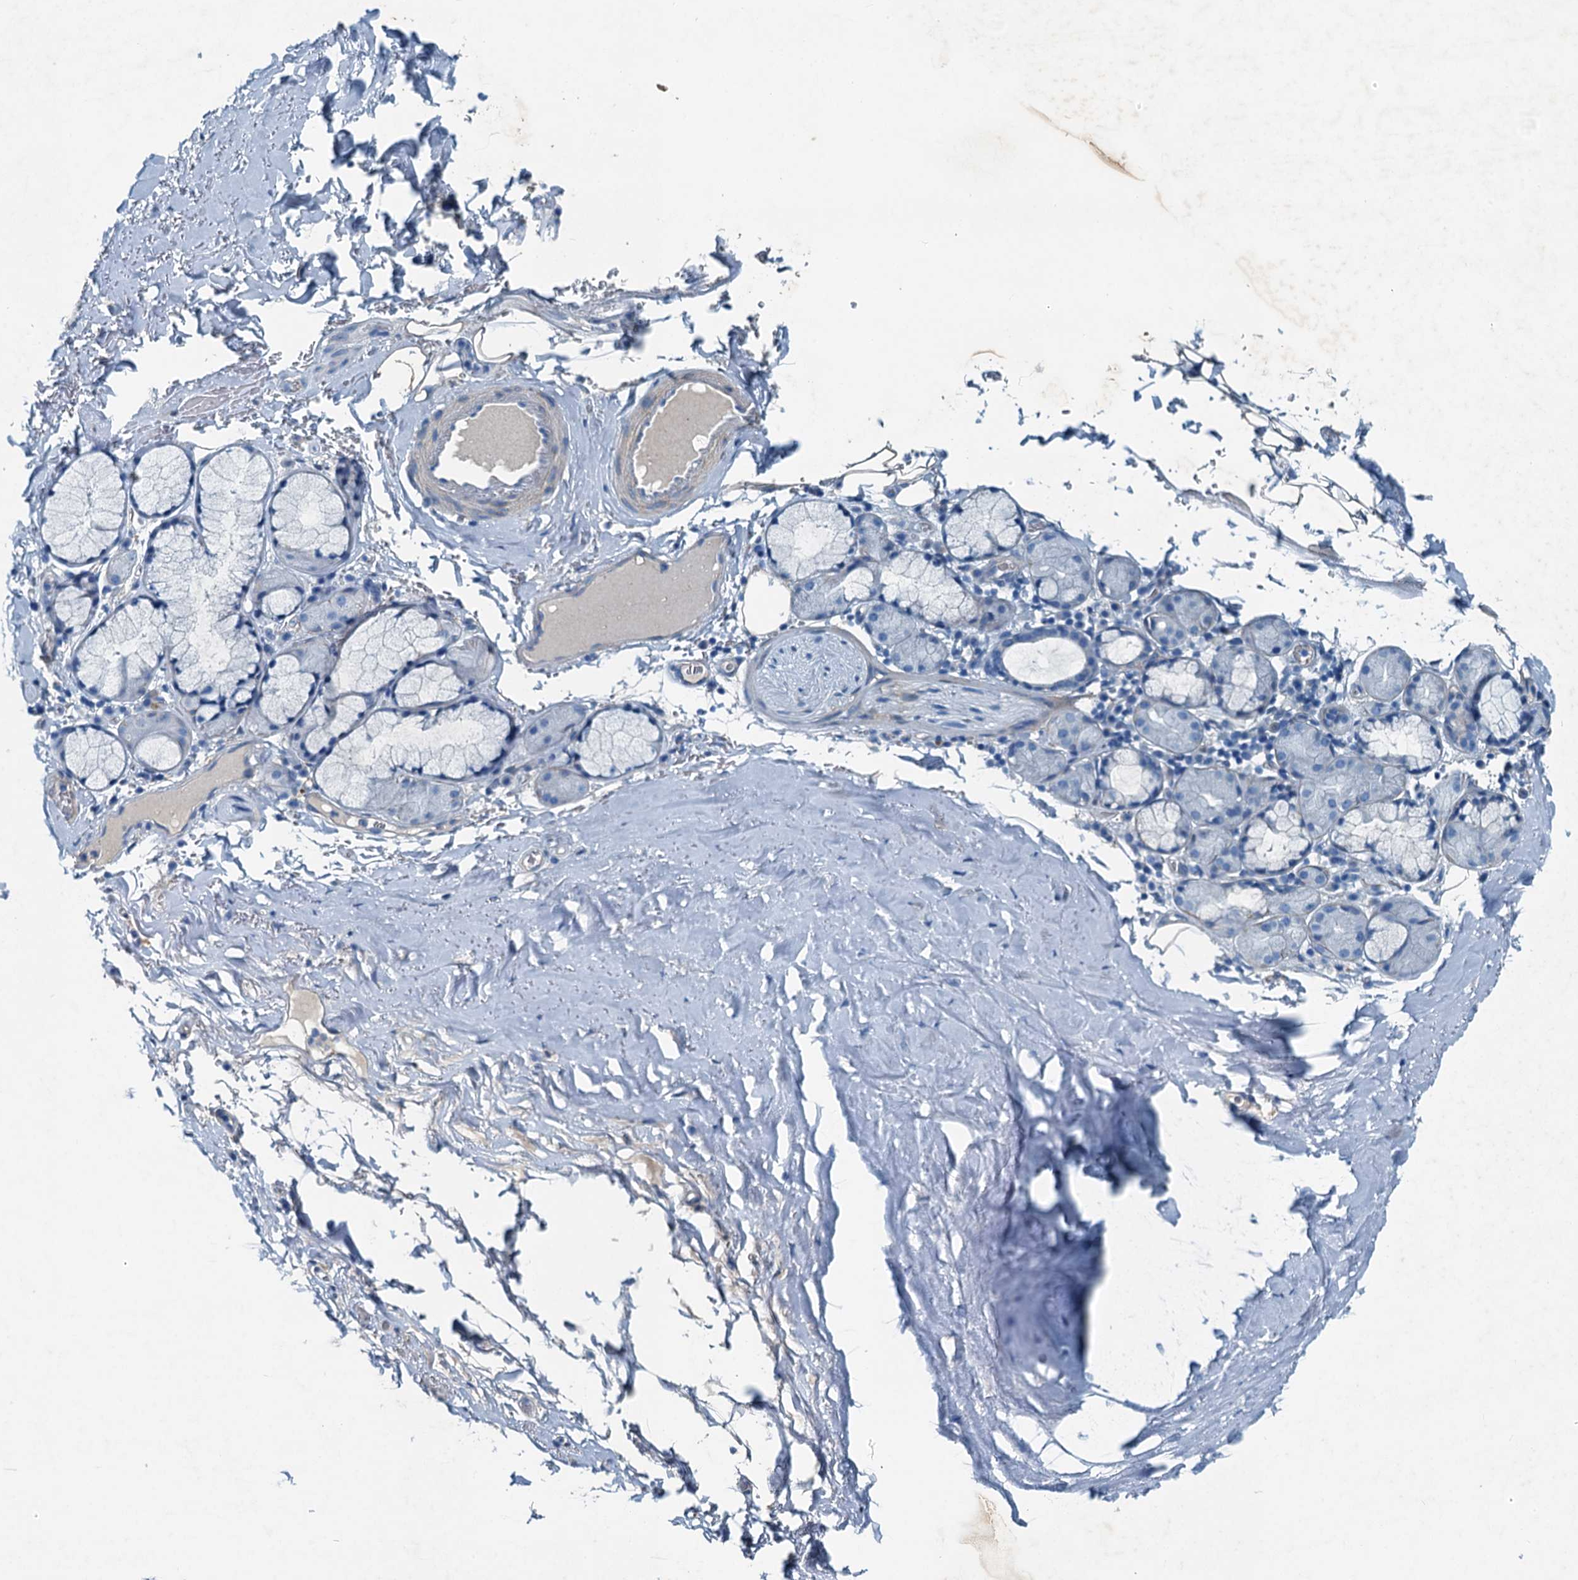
{"staining": {"intensity": "negative", "quantity": "none", "location": "none"}, "tissue": "adipose tissue", "cell_type": "Adipocytes", "image_type": "normal", "snomed": [{"axis": "morphology", "description": "Normal tissue, NOS"}, {"axis": "topography", "description": "Lymph node"}, {"axis": "topography", "description": "Bronchus"}], "caption": "The histopathology image shows no significant staining in adipocytes of adipose tissue. (Immunohistochemistry, brightfield microscopy, high magnification).", "gene": "RAB3IL1", "patient": {"sex": "male", "age": 63}}